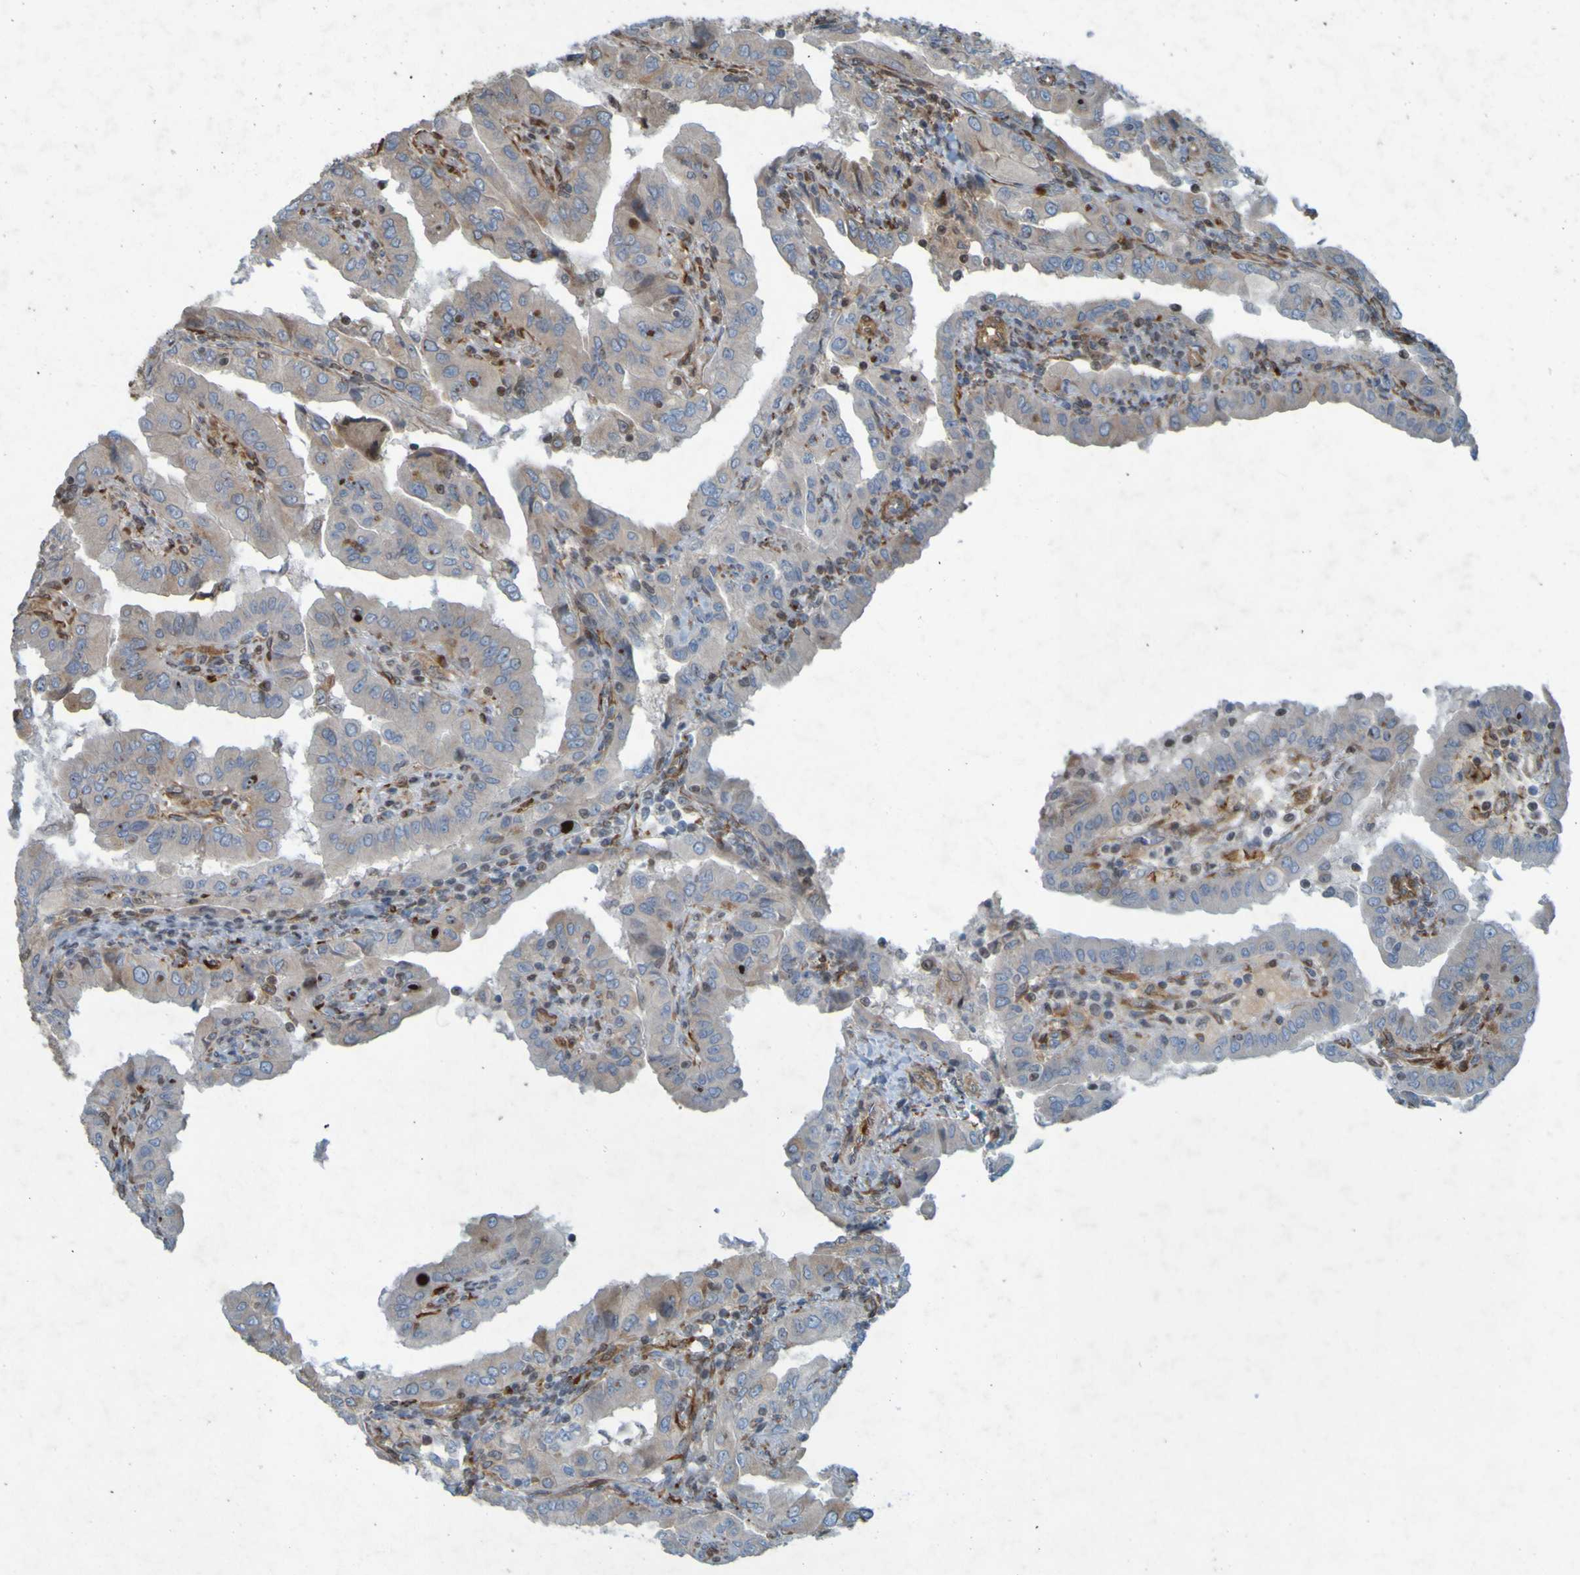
{"staining": {"intensity": "negative", "quantity": "none", "location": "none"}, "tissue": "thyroid cancer", "cell_type": "Tumor cells", "image_type": "cancer", "snomed": [{"axis": "morphology", "description": "Papillary adenocarcinoma, NOS"}, {"axis": "topography", "description": "Thyroid gland"}], "caption": "IHC of human thyroid cancer shows no staining in tumor cells.", "gene": "GUCY1A1", "patient": {"sex": "male", "age": 33}}